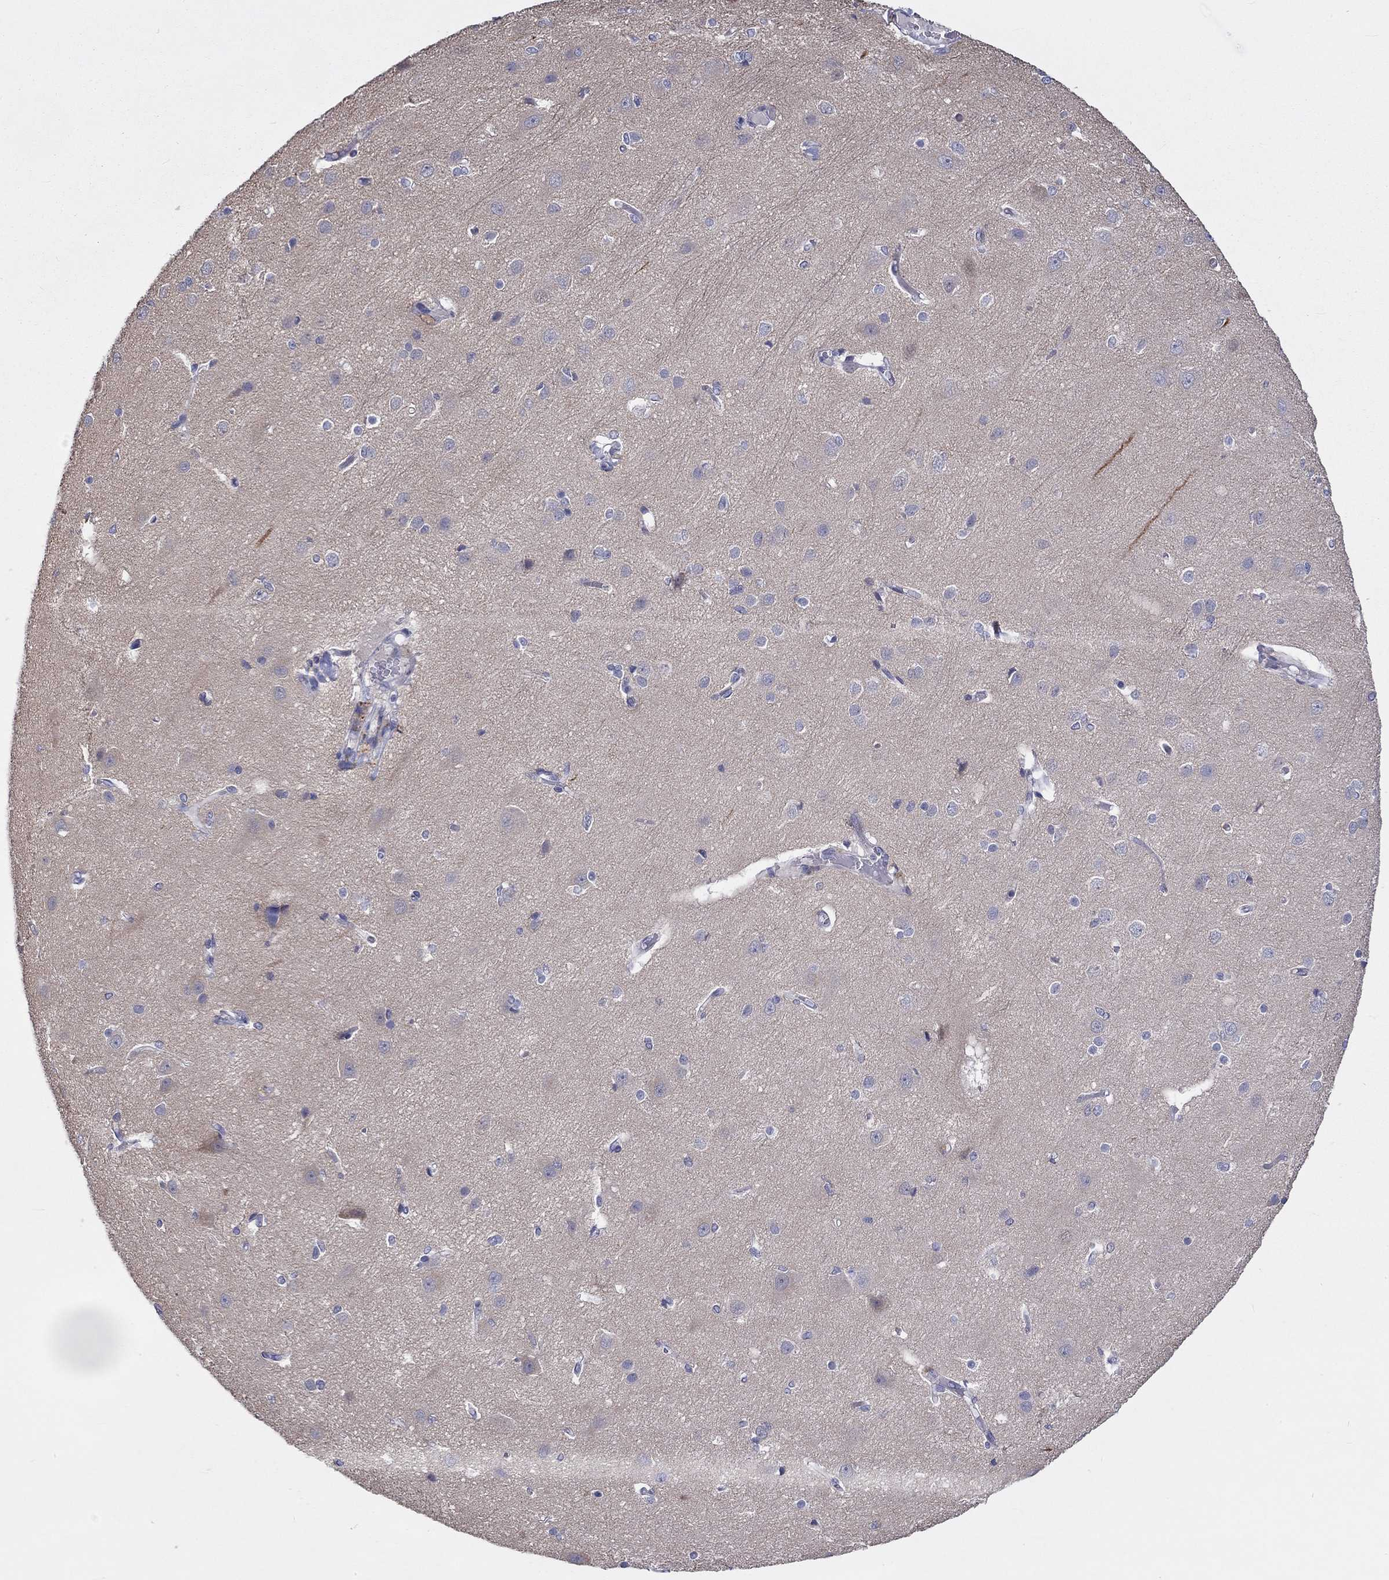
{"staining": {"intensity": "negative", "quantity": "none", "location": "none"}, "tissue": "cerebral cortex", "cell_type": "Endothelial cells", "image_type": "normal", "snomed": [{"axis": "morphology", "description": "Normal tissue, NOS"}, {"axis": "topography", "description": "Cerebral cortex"}], "caption": "IHC photomicrograph of benign cerebral cortex: human cerebral cortex stained with DAB exhibits no significant protein positivity in endothelial cells. (Brightfield microscopy of DAB (3,3'-diaminobenzidine) immunohistochemistry at high magnification).", "gene": "ABCG4", "patient": {"sex": "male", "age": 37}}